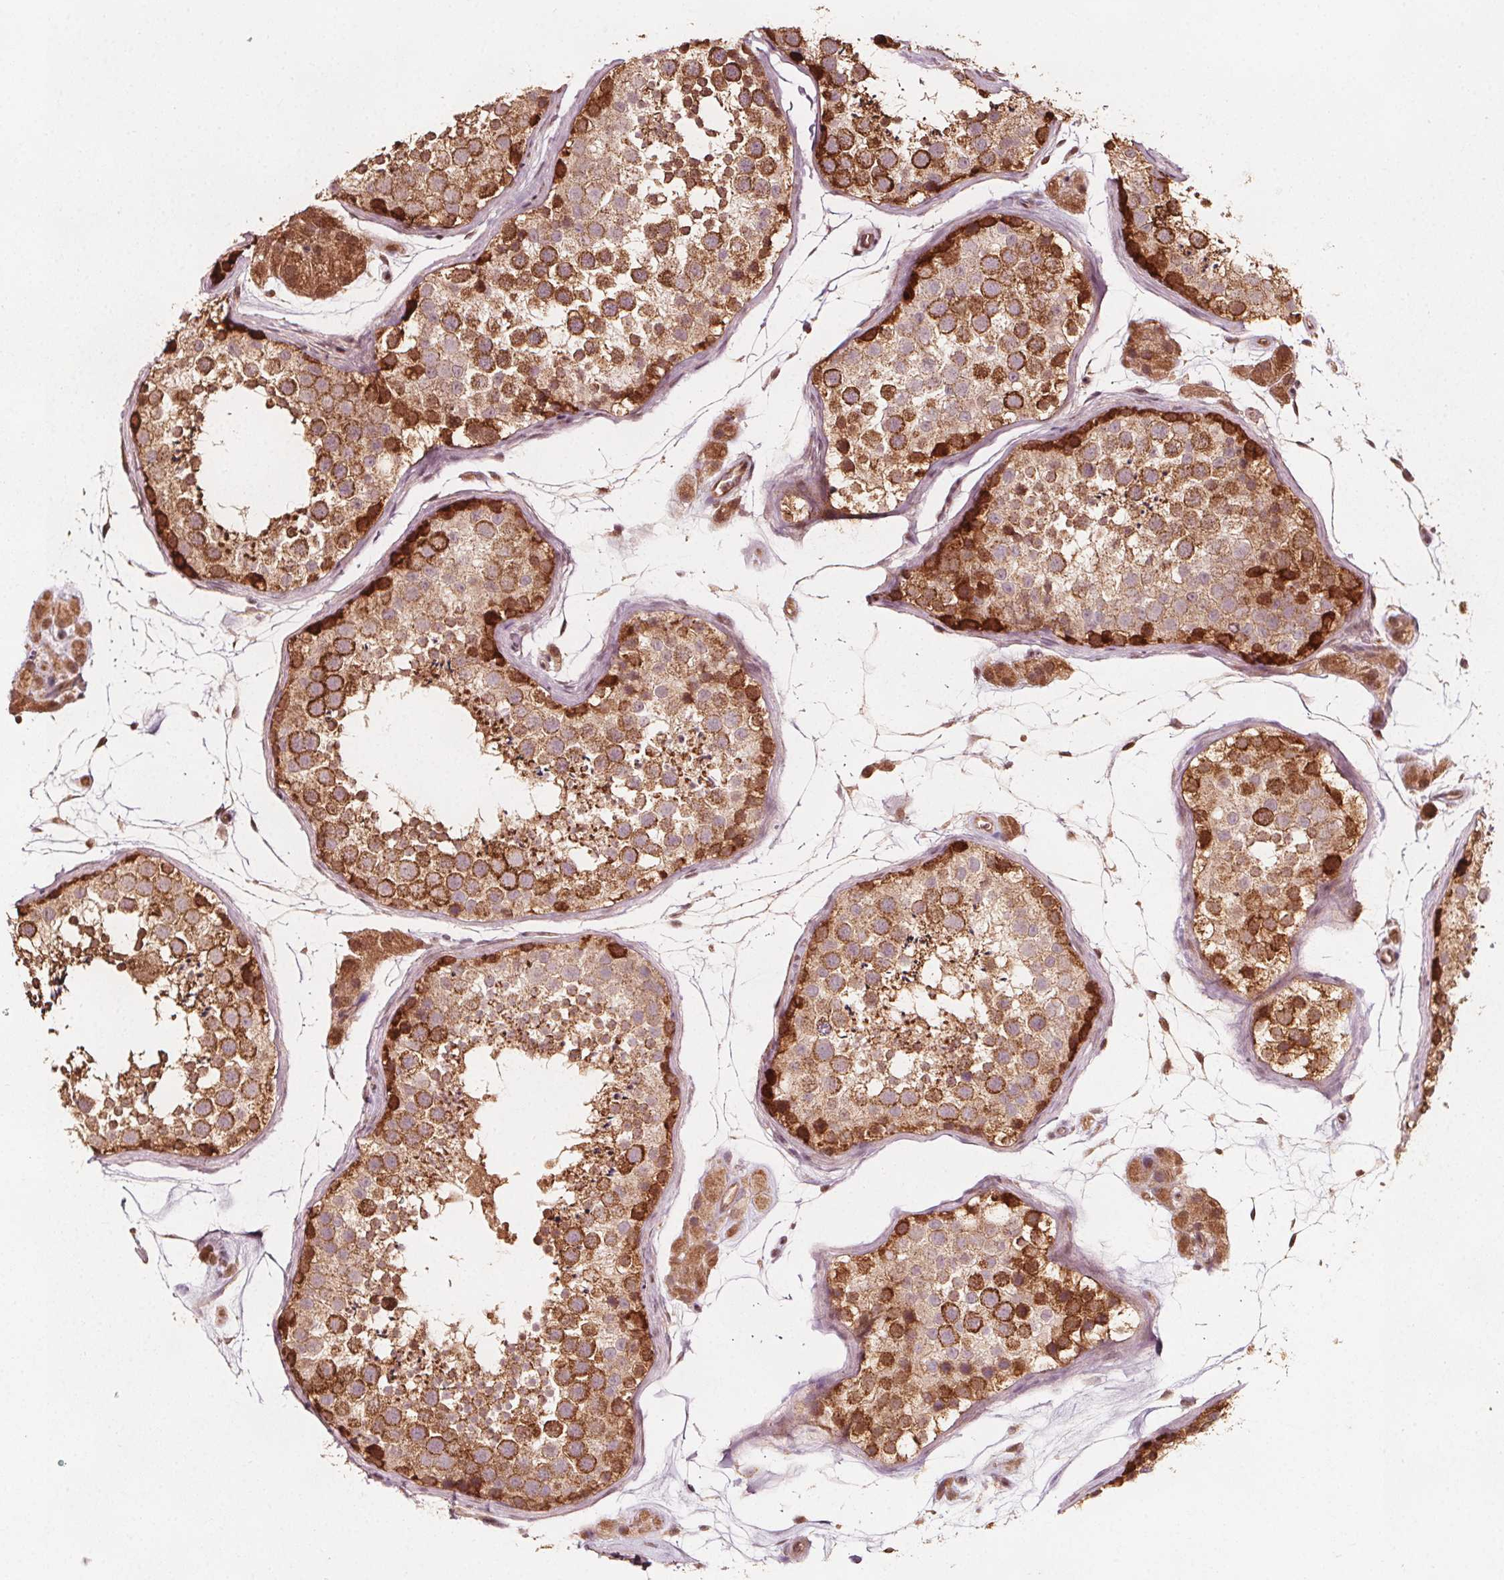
{"staining": {"intensity": "strong", "quantity": "25%-75%", "location": "cytoplasmic/membranous"}, "tissue": "testis", "cell_type": "Cells in seminiferous ducts", "image_type": "normal", "snomed": [{"axis": "morphology", "description": "Normal tissue, NOS"}, {"axis": "topography", "description": "Testis"}], "caption": "Brown immunohistochemical staining in benign human testis demonstrates strong cytoplasmic/membranous expression in approximately 25%-75% of cells in seminiferous ducts.", "gene": "AIP", "patient": {"sex": "male", "age": 41}}